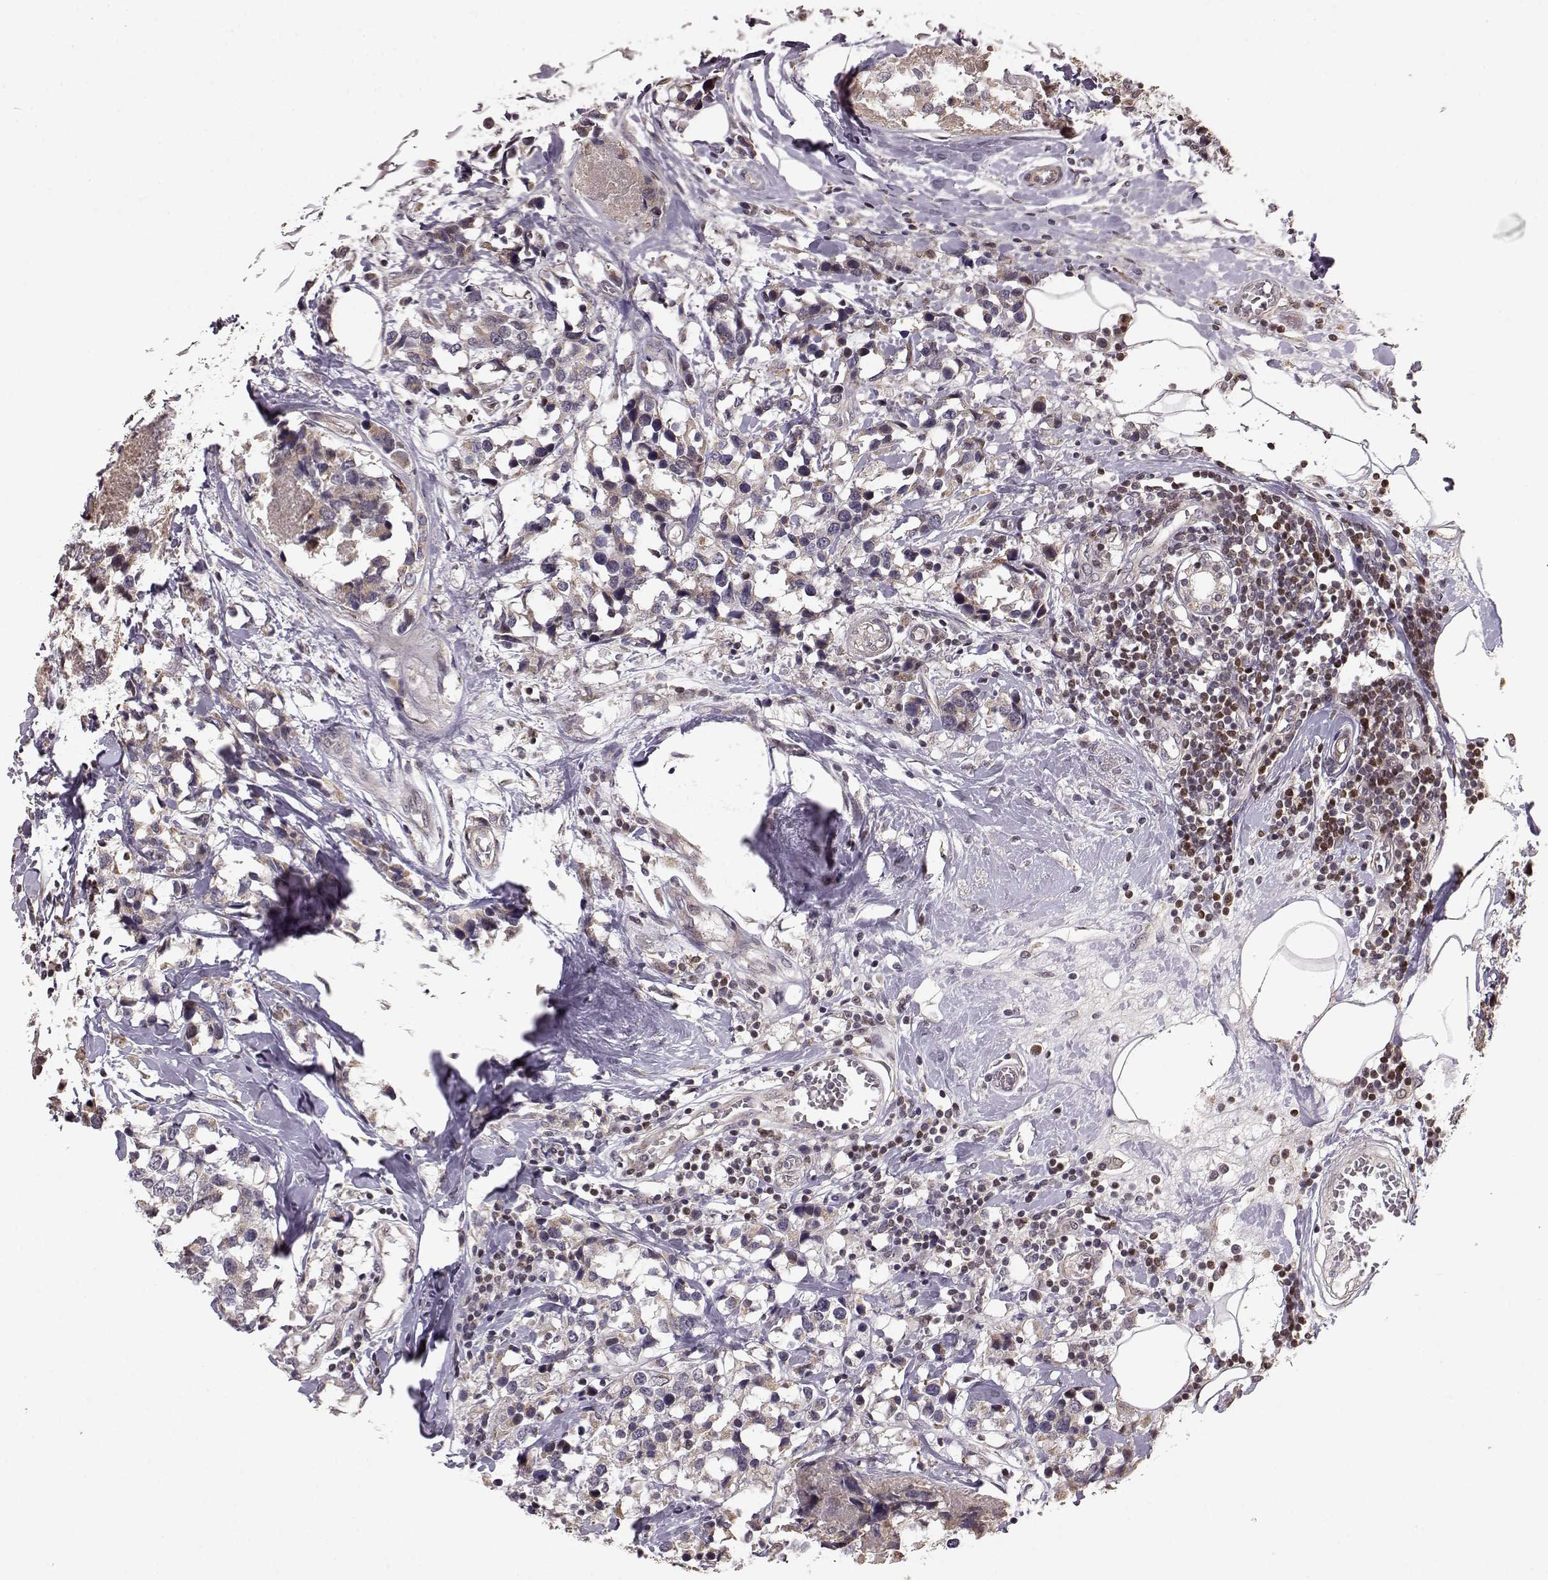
{"staining": {"intensity": "negative", "quantity": "none", "location": "none"}, "tissue": "breast cancer", "cell_type": "Tumor cells", "image_type": "cancer", "snomed": [{"axis": "morphology", "description": "Lobular carcinoma"}, {"axis": "topography", "description": "Breast"}], "caption": "IHC histopathology image of human breast lobular carcinoma stained for a protein (brown), which demonstrates no positivity in tumor cells.", "gene": "BACH2", "patient": {"sex": "female", "age": 59}}